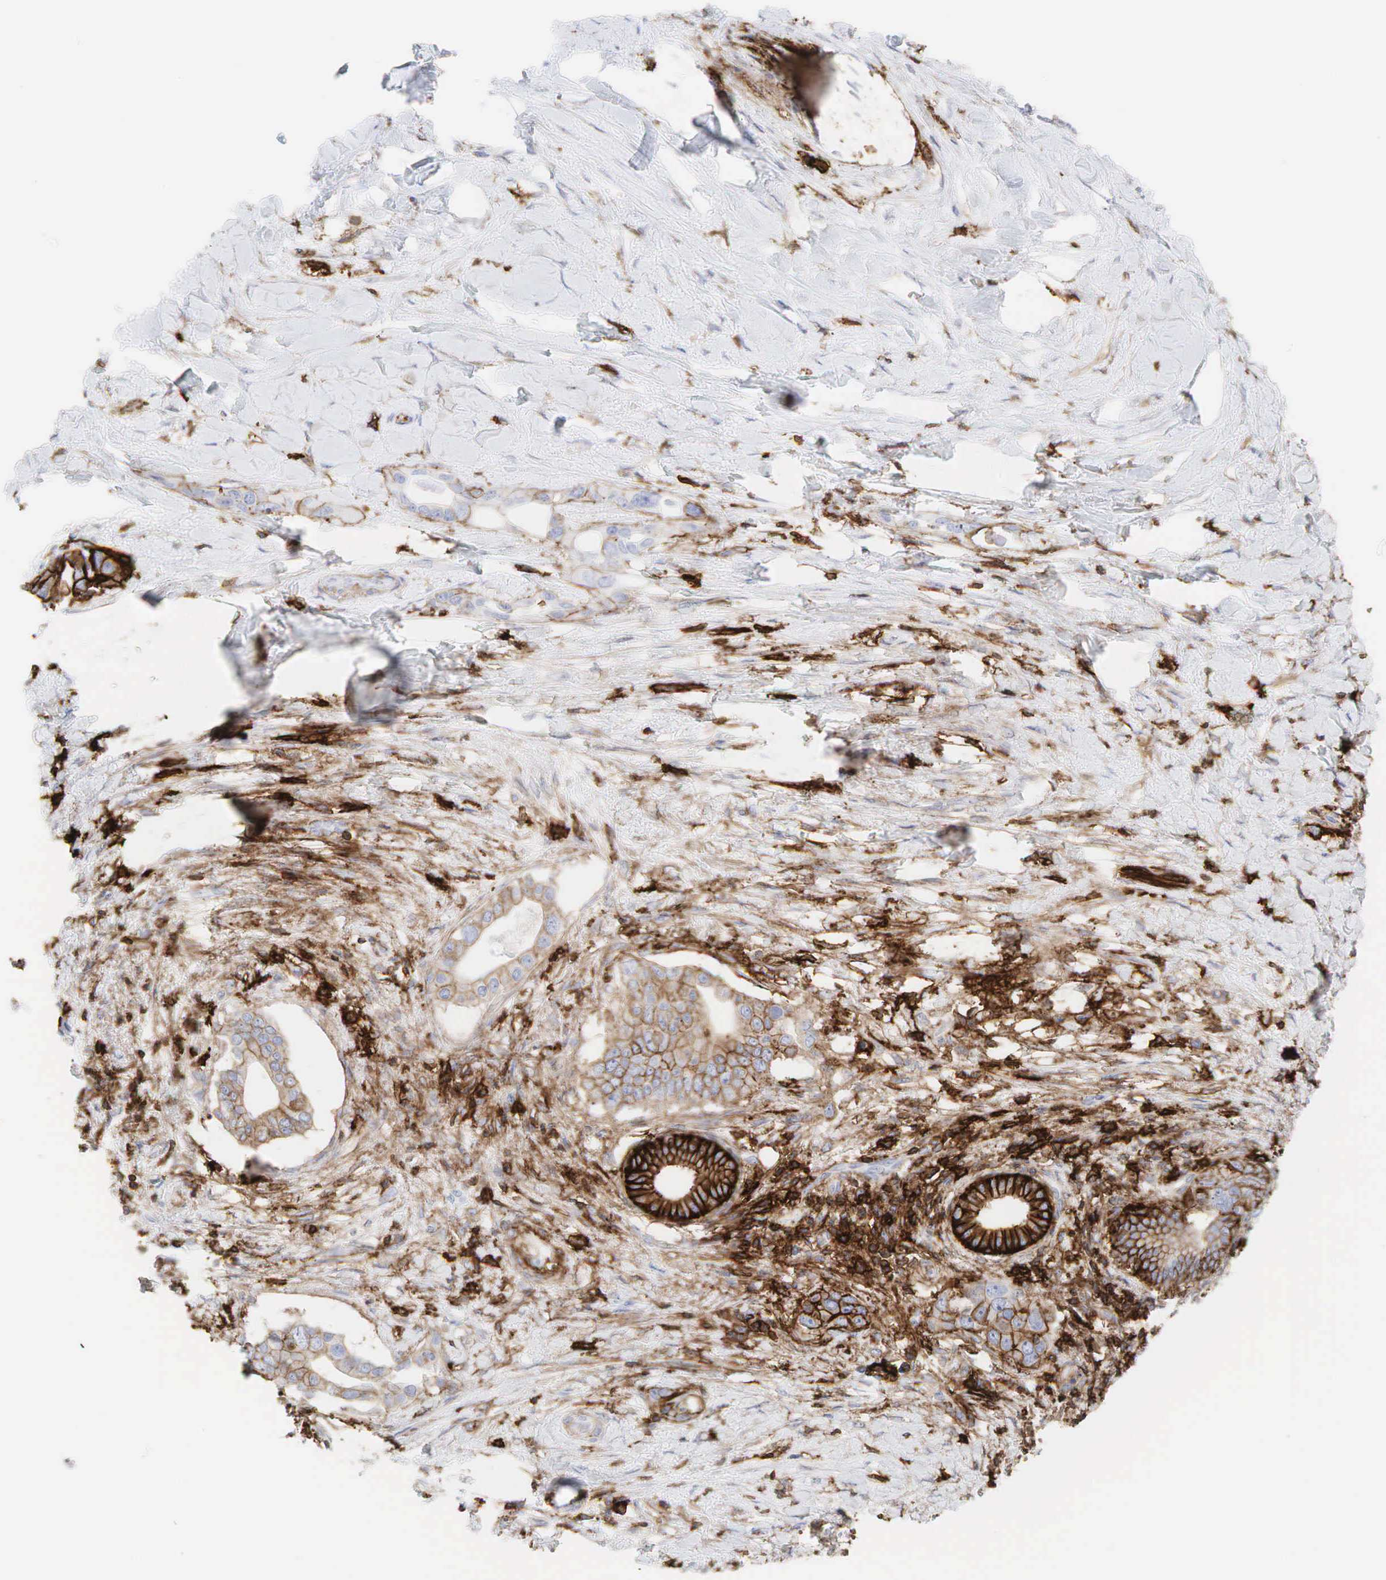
{"staining": {"intensity": "weak", "quantity": "<25%", "location": "cytoplasmic/membranous"}, "tissue": "liver cancer", "cell_type": "Tumor cells", "image_type": "cancer", "snomed": [{"axis": "morphology", "description": "Cholangiocarcinoma"}, {"axis": "topography", "description": "Liver"}], "caption": "Human cholangiocarcinoma (liver) stained for a protein using immunohistochemistry reveals no positivity in tumor cells.", "gene": "CD44", "patient": {"sex": "female", "age": 65}}